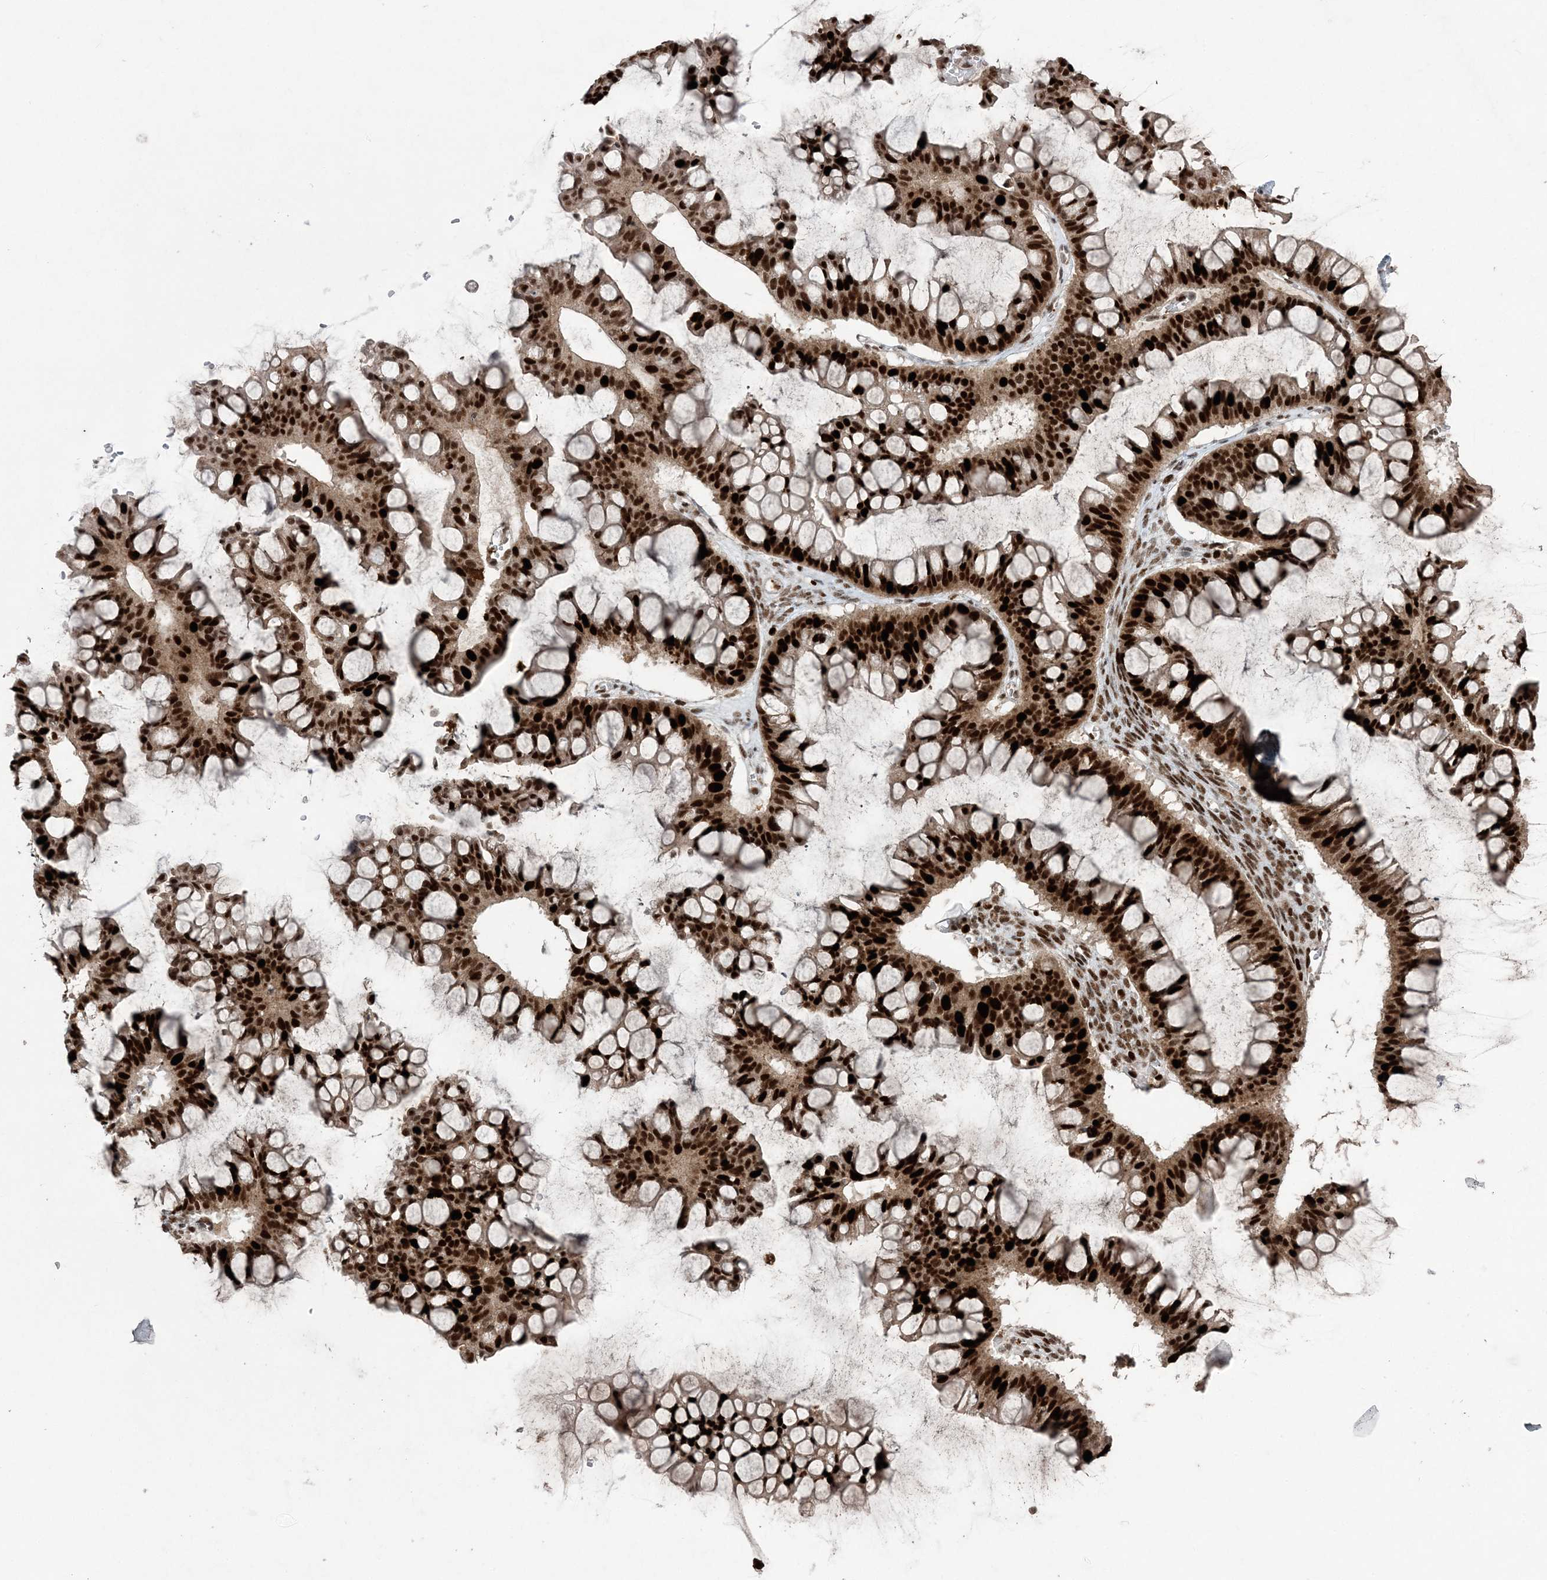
{"staining": {"intensity": "strong", "quantity": ">75%", "location": "nuclear"}, "tissue": "ovarian cancer", "cell_type": "Tumor cells", "image_type": "cancer", "snomed": [{"axis": "morphology", "description": "Cystadenocarcinoma, mucinous, NOS"}, {"axis": "topography", "description": "Ovary"}], "caption": "Mucinous cystadenocarcinoma (ovarian) stained with DAB IHC demonstrates high levels of strong nuclear staining in approximately >75% of tumor cells. Ihc stains the protein in brown and the nuclei are stained blue.", "gene": "LIG1", "patient": {"sex": "female", "age": 73}}